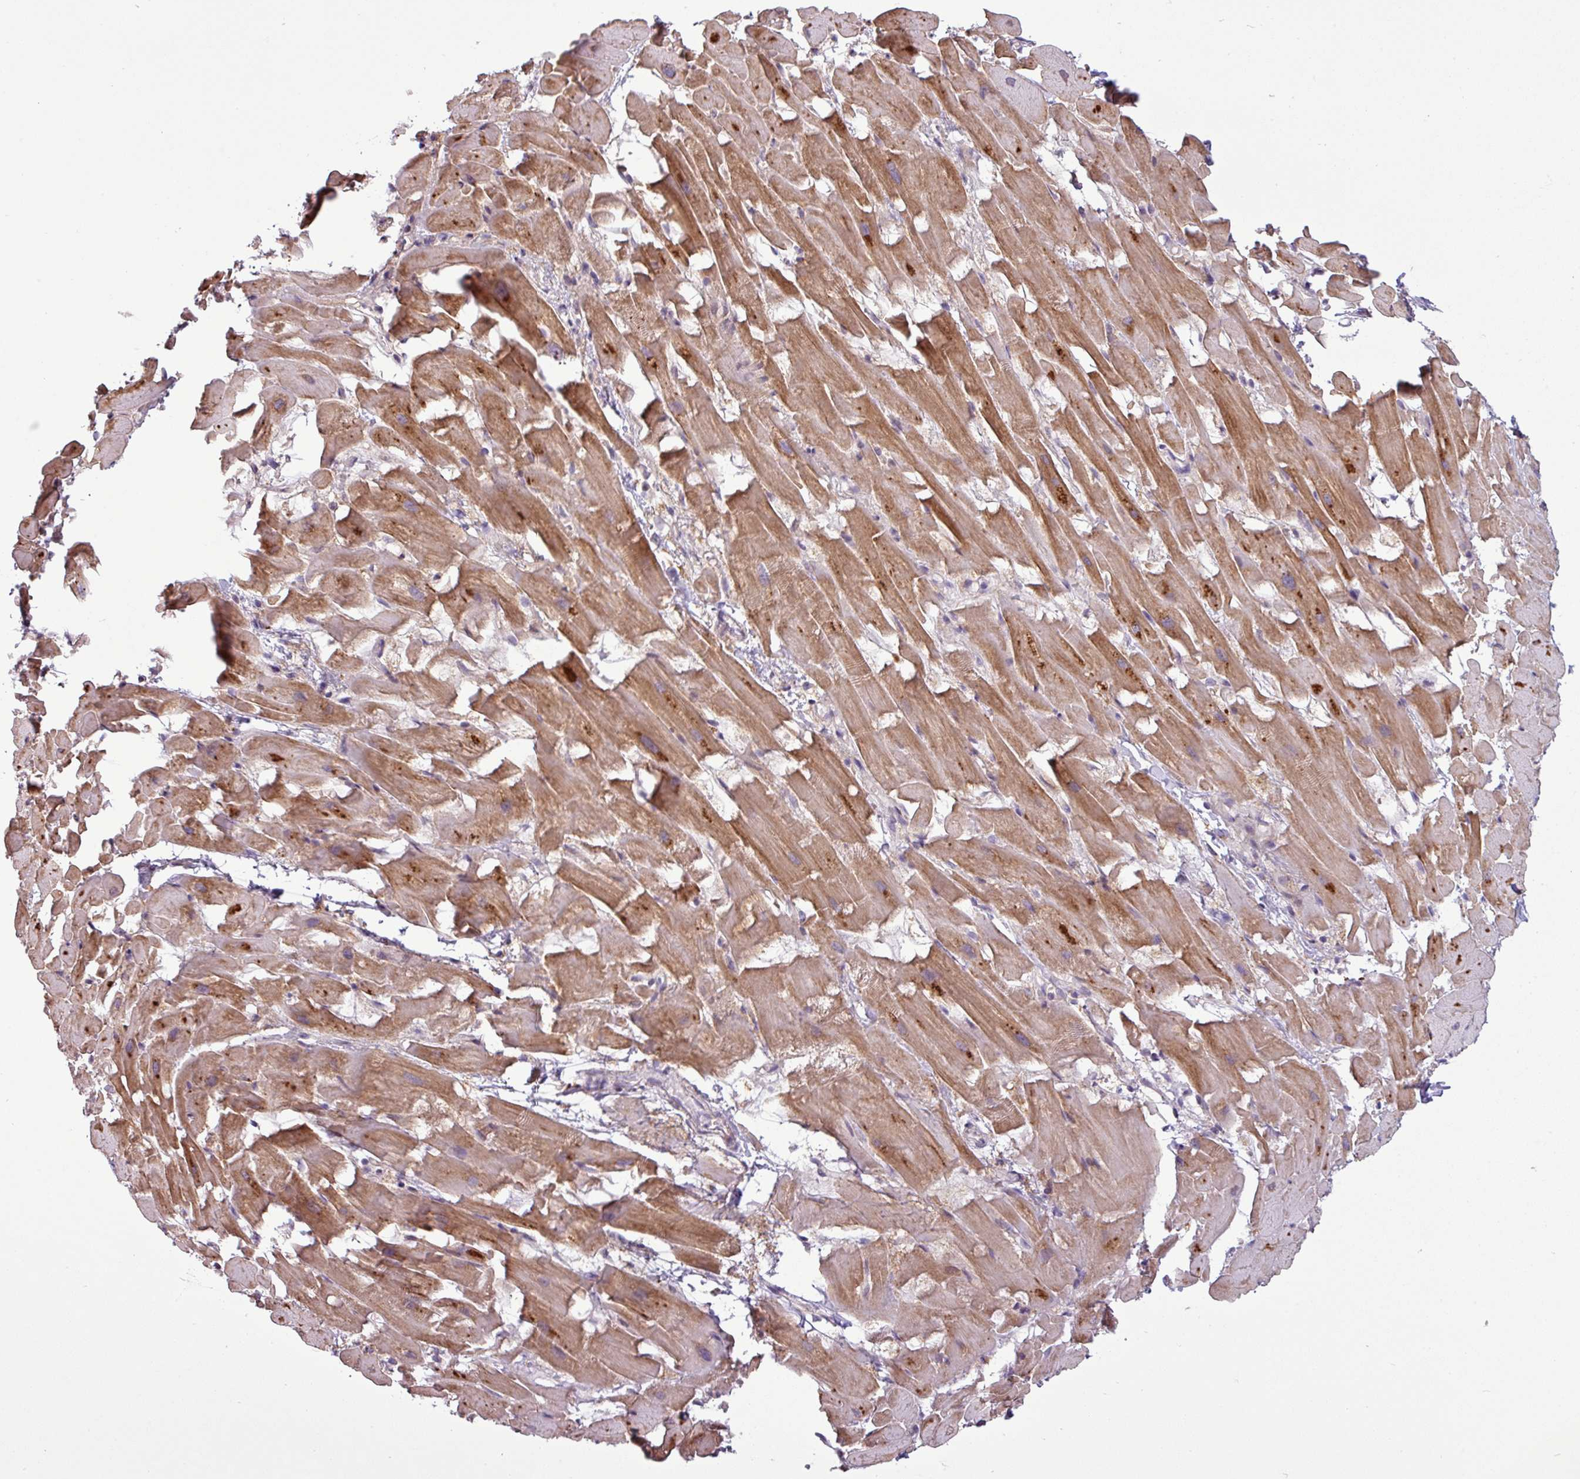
{"staining": {"intensity": "moderate", "quantity": ">75%", "location": "cytoplasmic/membranous"}, "tissue": "heart muscle", "cell_type": "Cardiomyocytes", "image_type": "normal", "snomed": [{"axis": "morphology", "description": "Normal tissue, NOS"}, {"axis": "topography", "description": "Heart"}], "caption": "About >75% of cardiomyocytes in normal heart muscle display moderate cytoplasmic/membranous protein positivity as visualized by brown immunohistochemical staining.", "gene": "GPT2", "patient": {"sex": "male", "age": 37}}